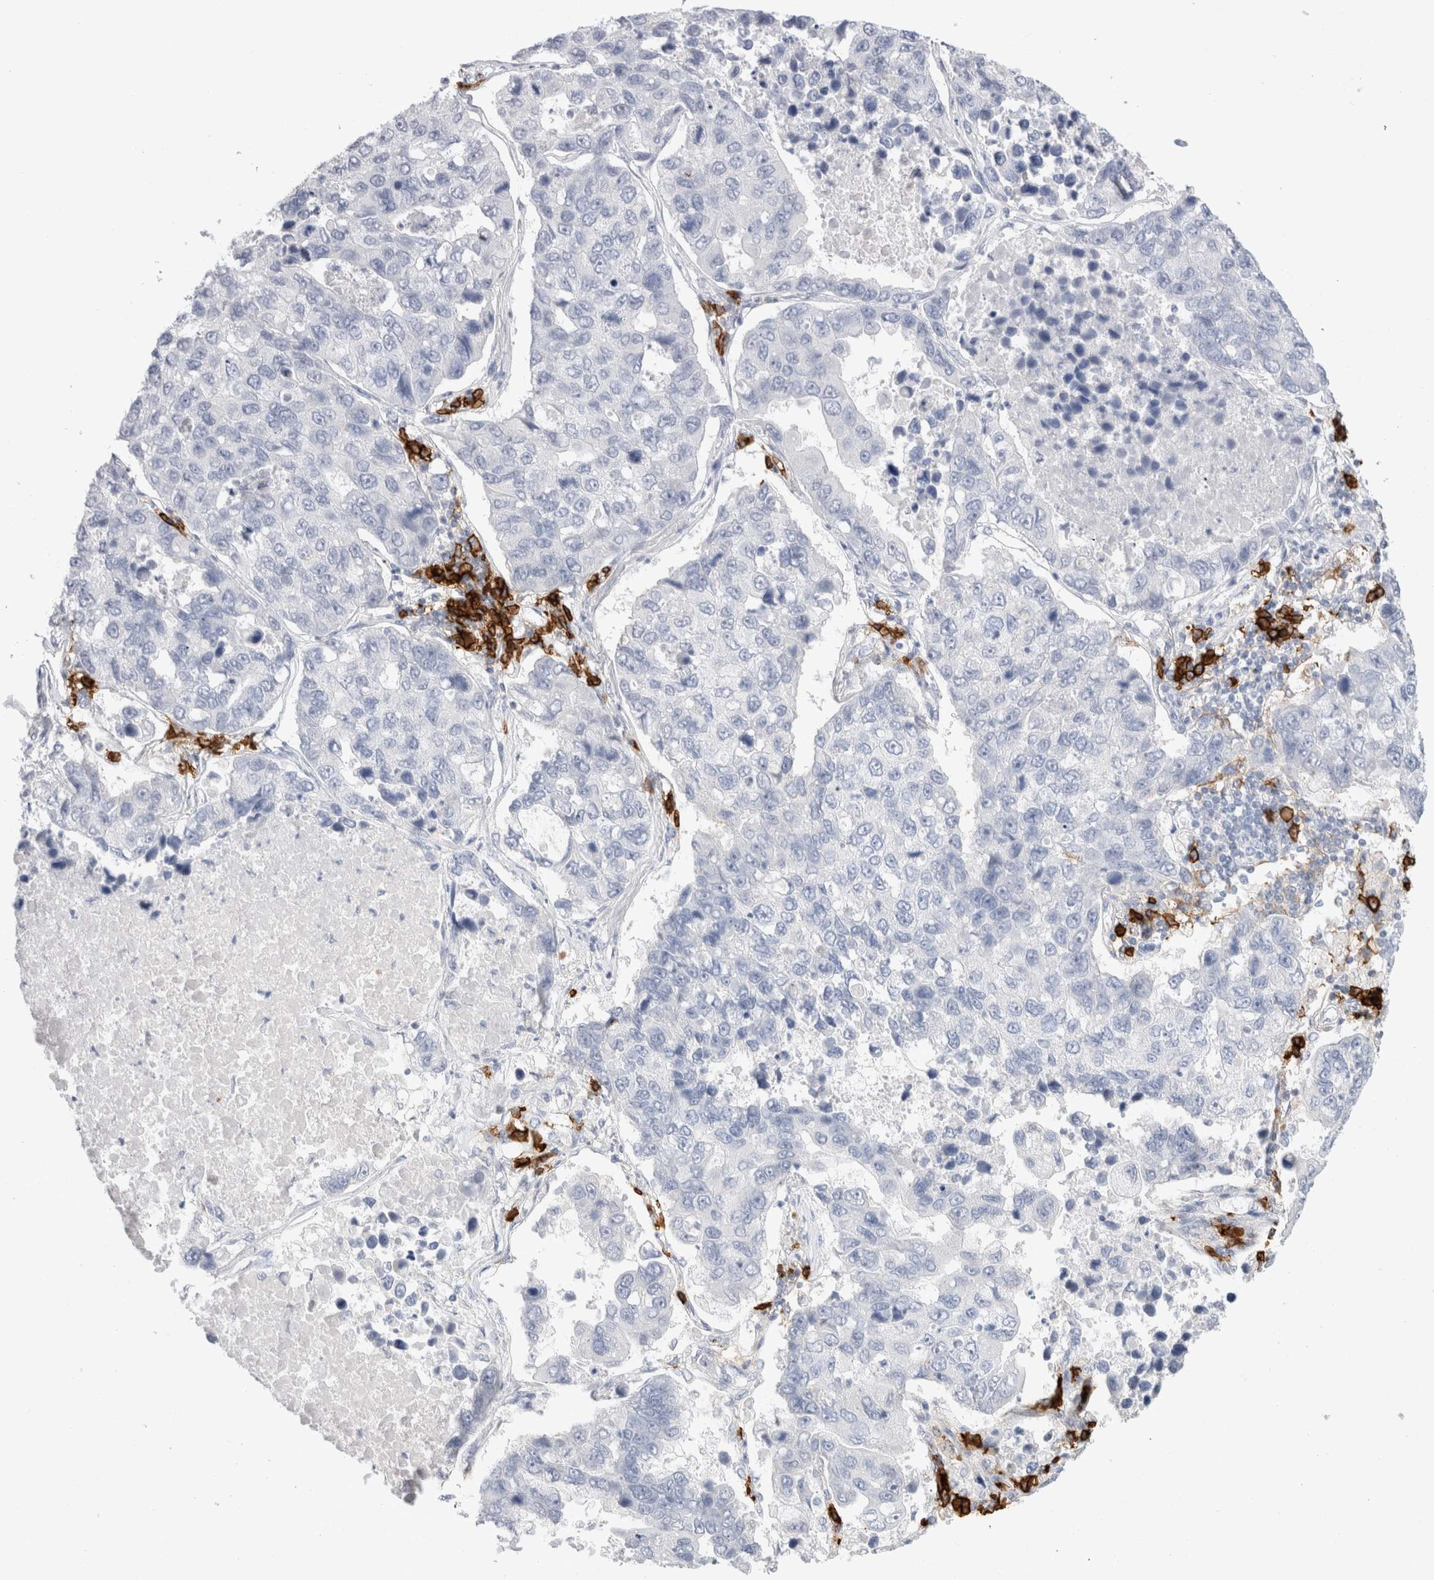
{"staining": {"intensity": "negative", "quantity": "none", "location": "none"}, "tissue": "lung cancer", "cell_type": "Tumor cells", "image_type": "cancer", "snomed": [{"axis": "morphology", "description": "Adenocarcinoma, NOS"}, {"axis": "topography", "description": "Lung"}], "caption": "The IHC histopathology image has no significant staining in tumor cells of adenocarcinoma (lung) tissue. (DAB immunohistochemistry (IHC) visualized using brightfield microscopy, high magnification).", "gene": "CD38", "patient": {"sex": "male", "age": 64}}